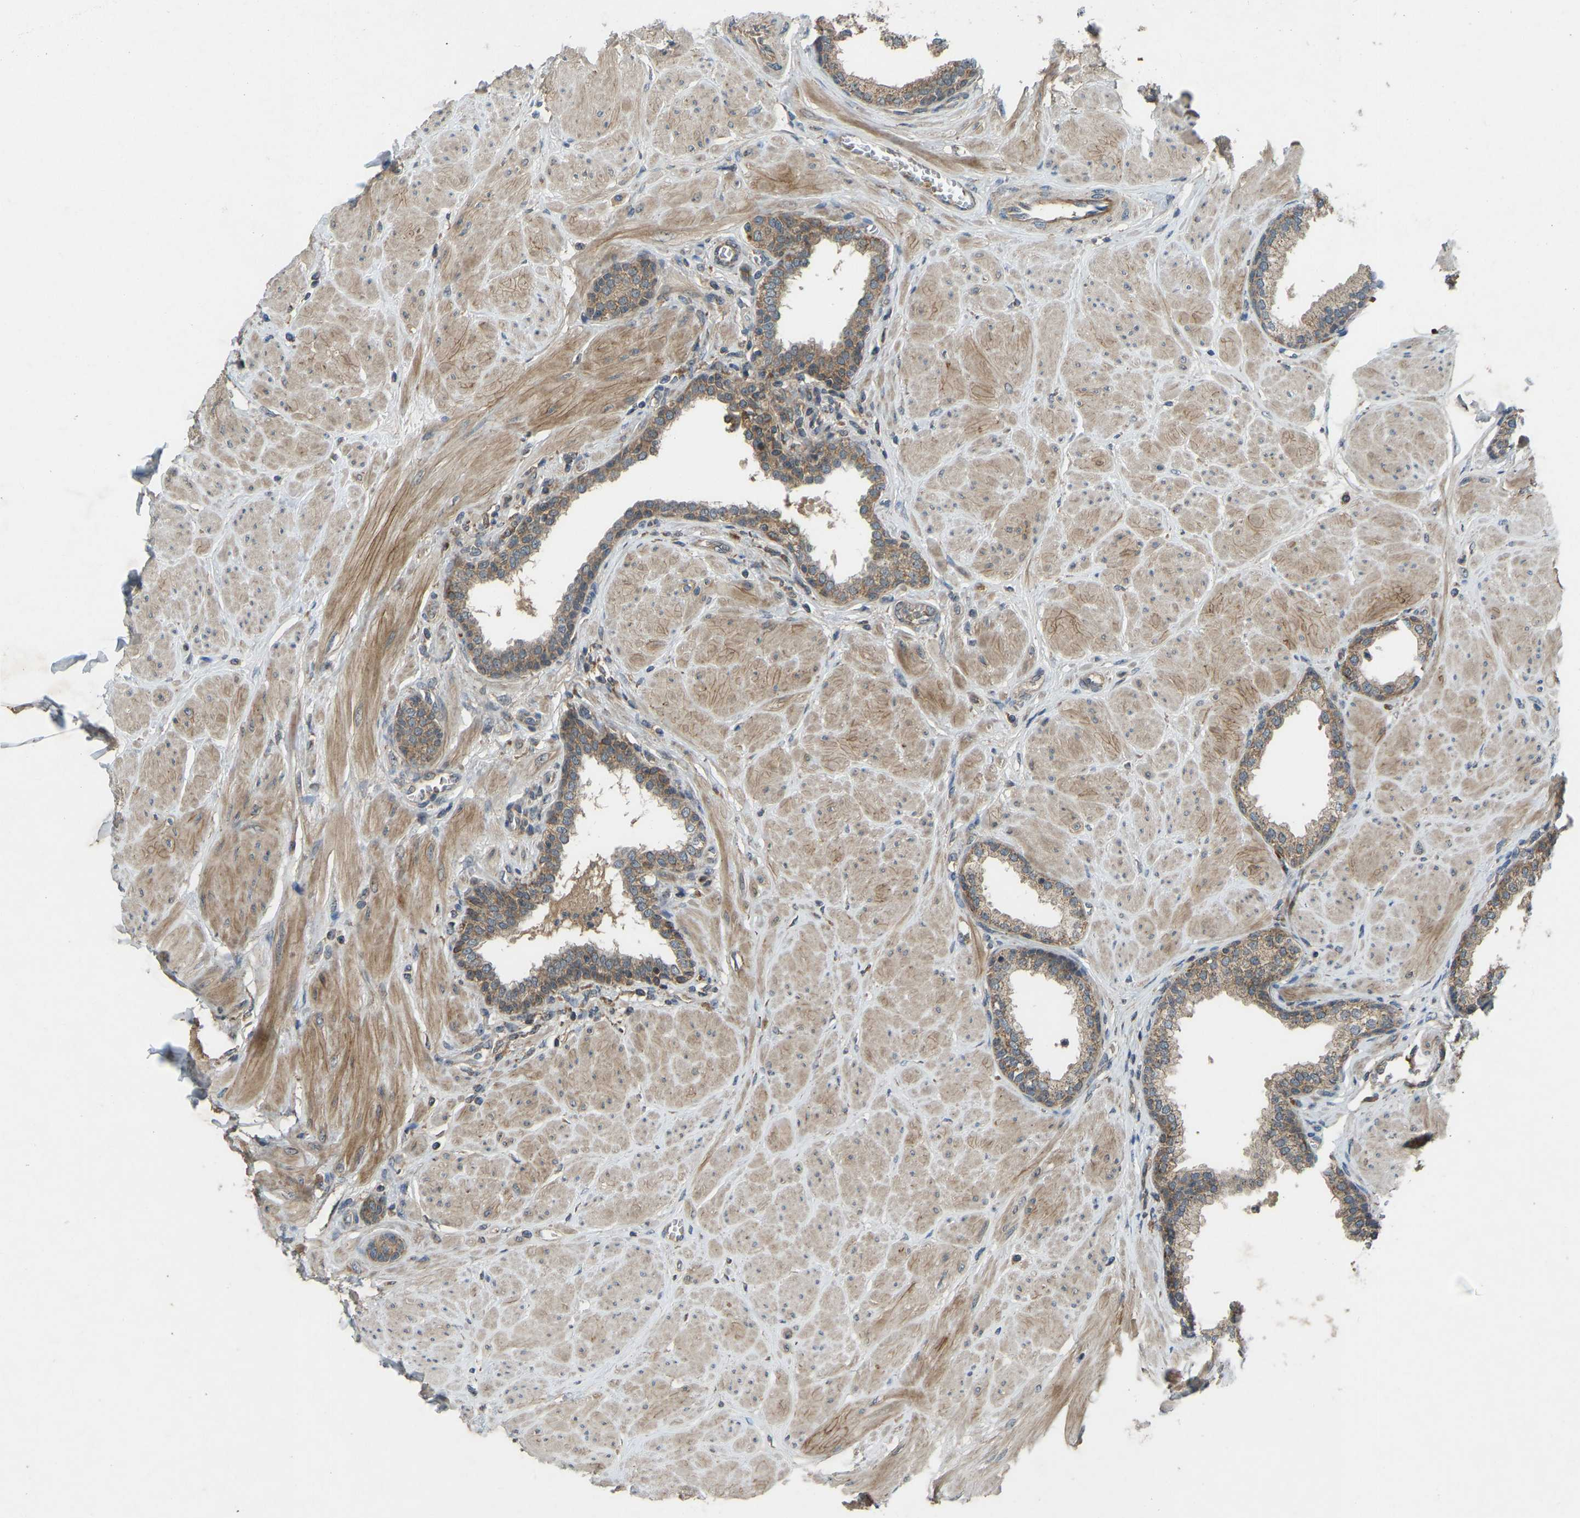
{"staining": {"intensity": "moderate", "quantity": ">75%", "location": "cytoplasmic/membranous"}, "tissue": "prostate", "cell_type": "Glandular cells", "image_type": "normal", "snomed": [{"axis": "morphology", "description": "Normal tissue, NOS"}, {"axis": "topography", "description": "Prostate"}], "caption": "An immunohistochemistry (IHC) micrograph of normal tissue is shown. Protein staining in brown labels moderate cytoplasmic/membranous positivity in prostate within glandular cells. Immunohistochemistry stains the protein in brown and the nuclei are stained blue.", "gene": "ZNF71", "patient": {"sex": "male", "age": 51}}